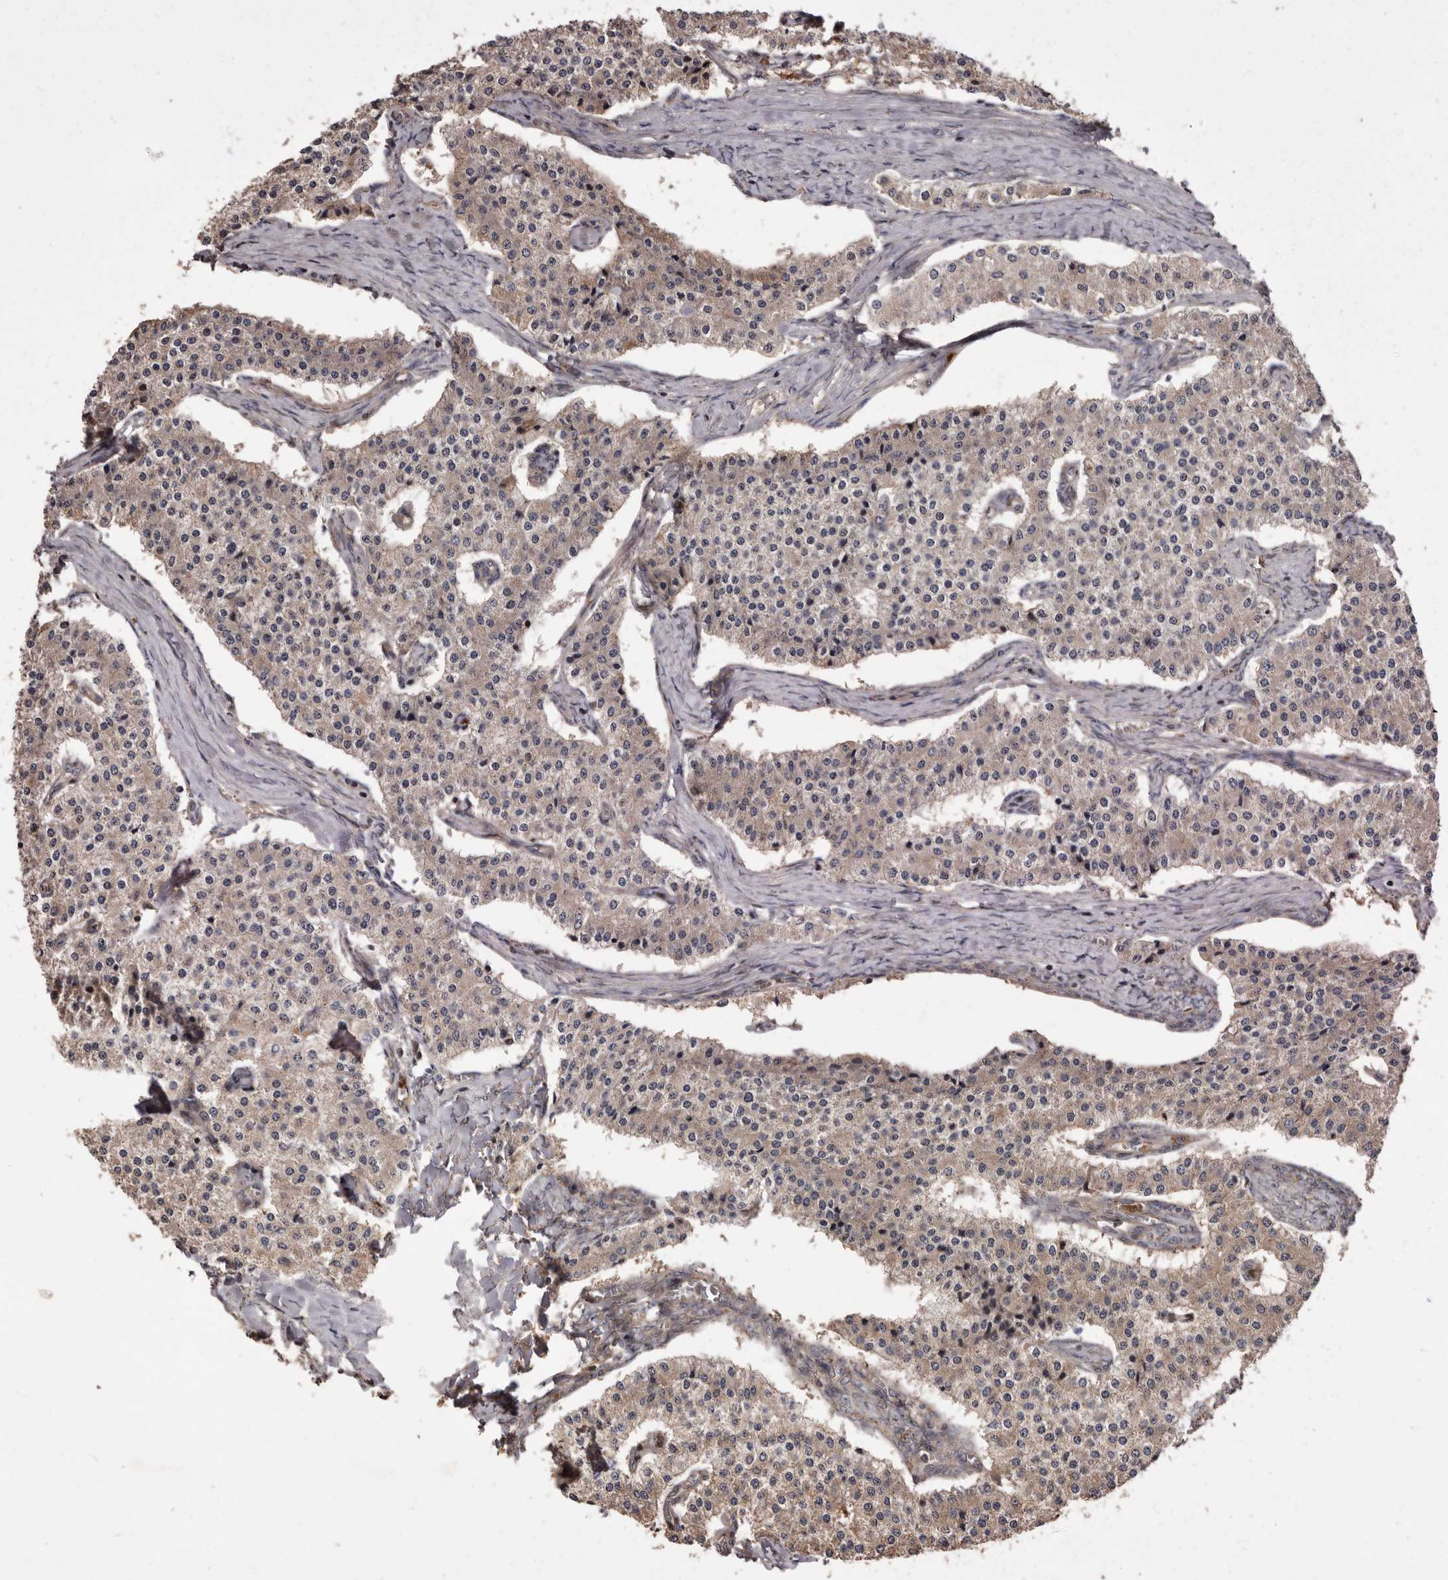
{"staining": {"intensity": "weak", "quantity": ">75%", "location": "cytoplasmic/membranous"}, "tissue": "carcinoid", "cell_type": "Tumor cells", "image_type": "cancer", "snomed": [{"axis": "morphology", "description": "Carcinoid, malignant, NOS"}, {"axis": "topography", "description": "Colon"}], "caption": "A histopathology image of human carcinoid stained for a protein displays weak cytoplasmic/membranous brown staining in tumor cells.", "gene": "ARHGEF5", "patient": {"sex": "female", "age": 52}}